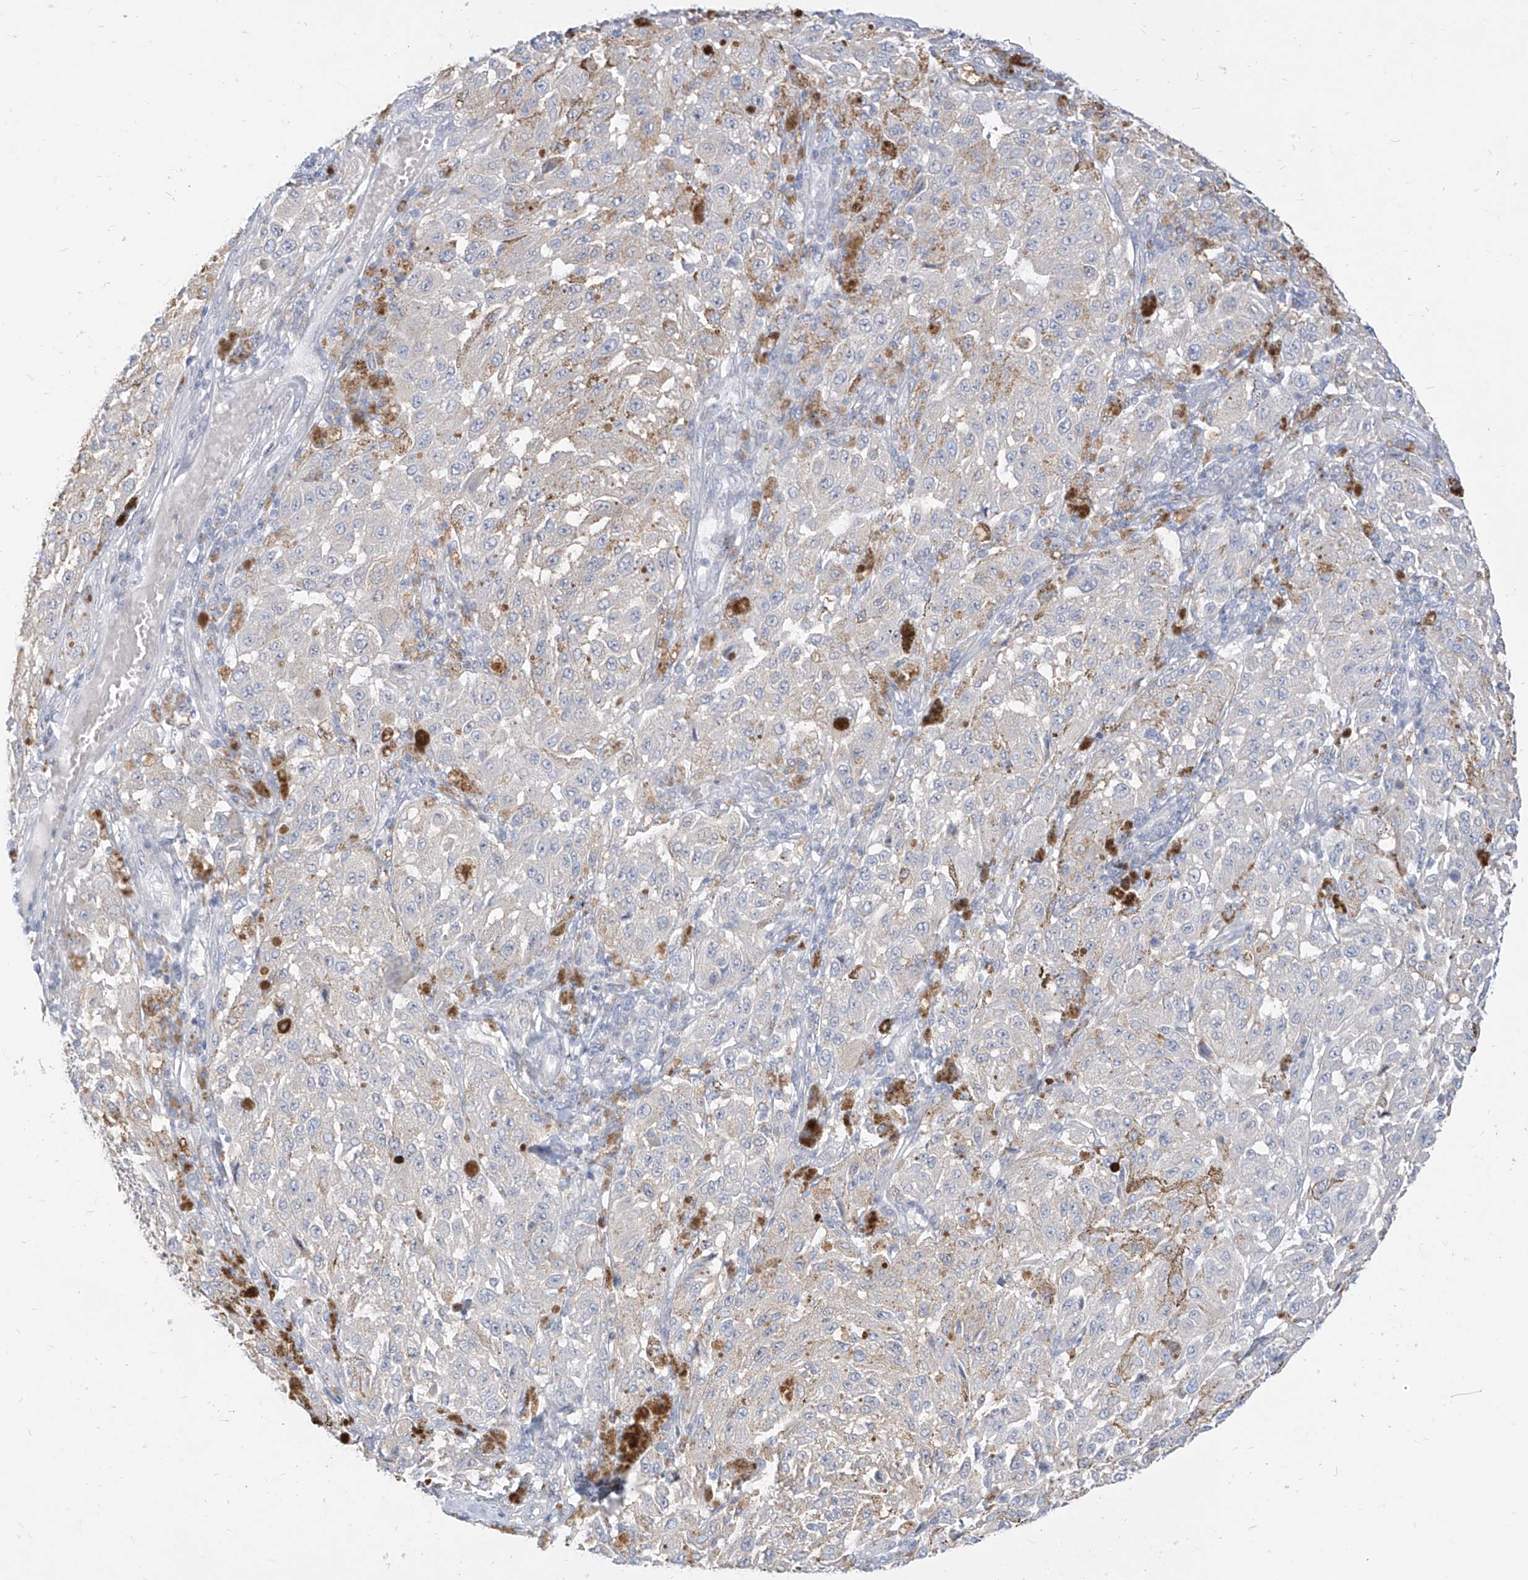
{"staining": {"intensity": "negative", "quantity": "none", "location": "none"}, "tissue": "melanoma", "cell_type": "Tumor cells", "image_type": "cancer", "snomed": [{"axis": "morphology", "description": "Malignant melanoma, NOS"}, {"axis": "topography", "description": "Skin"}], "caption": "Human malignant melanoma stained for a protein using immunohistochemistry reveals no staining in tumor cells.", "gene": "SYTL3", "patient": {"sex": "female", "age": 64}}